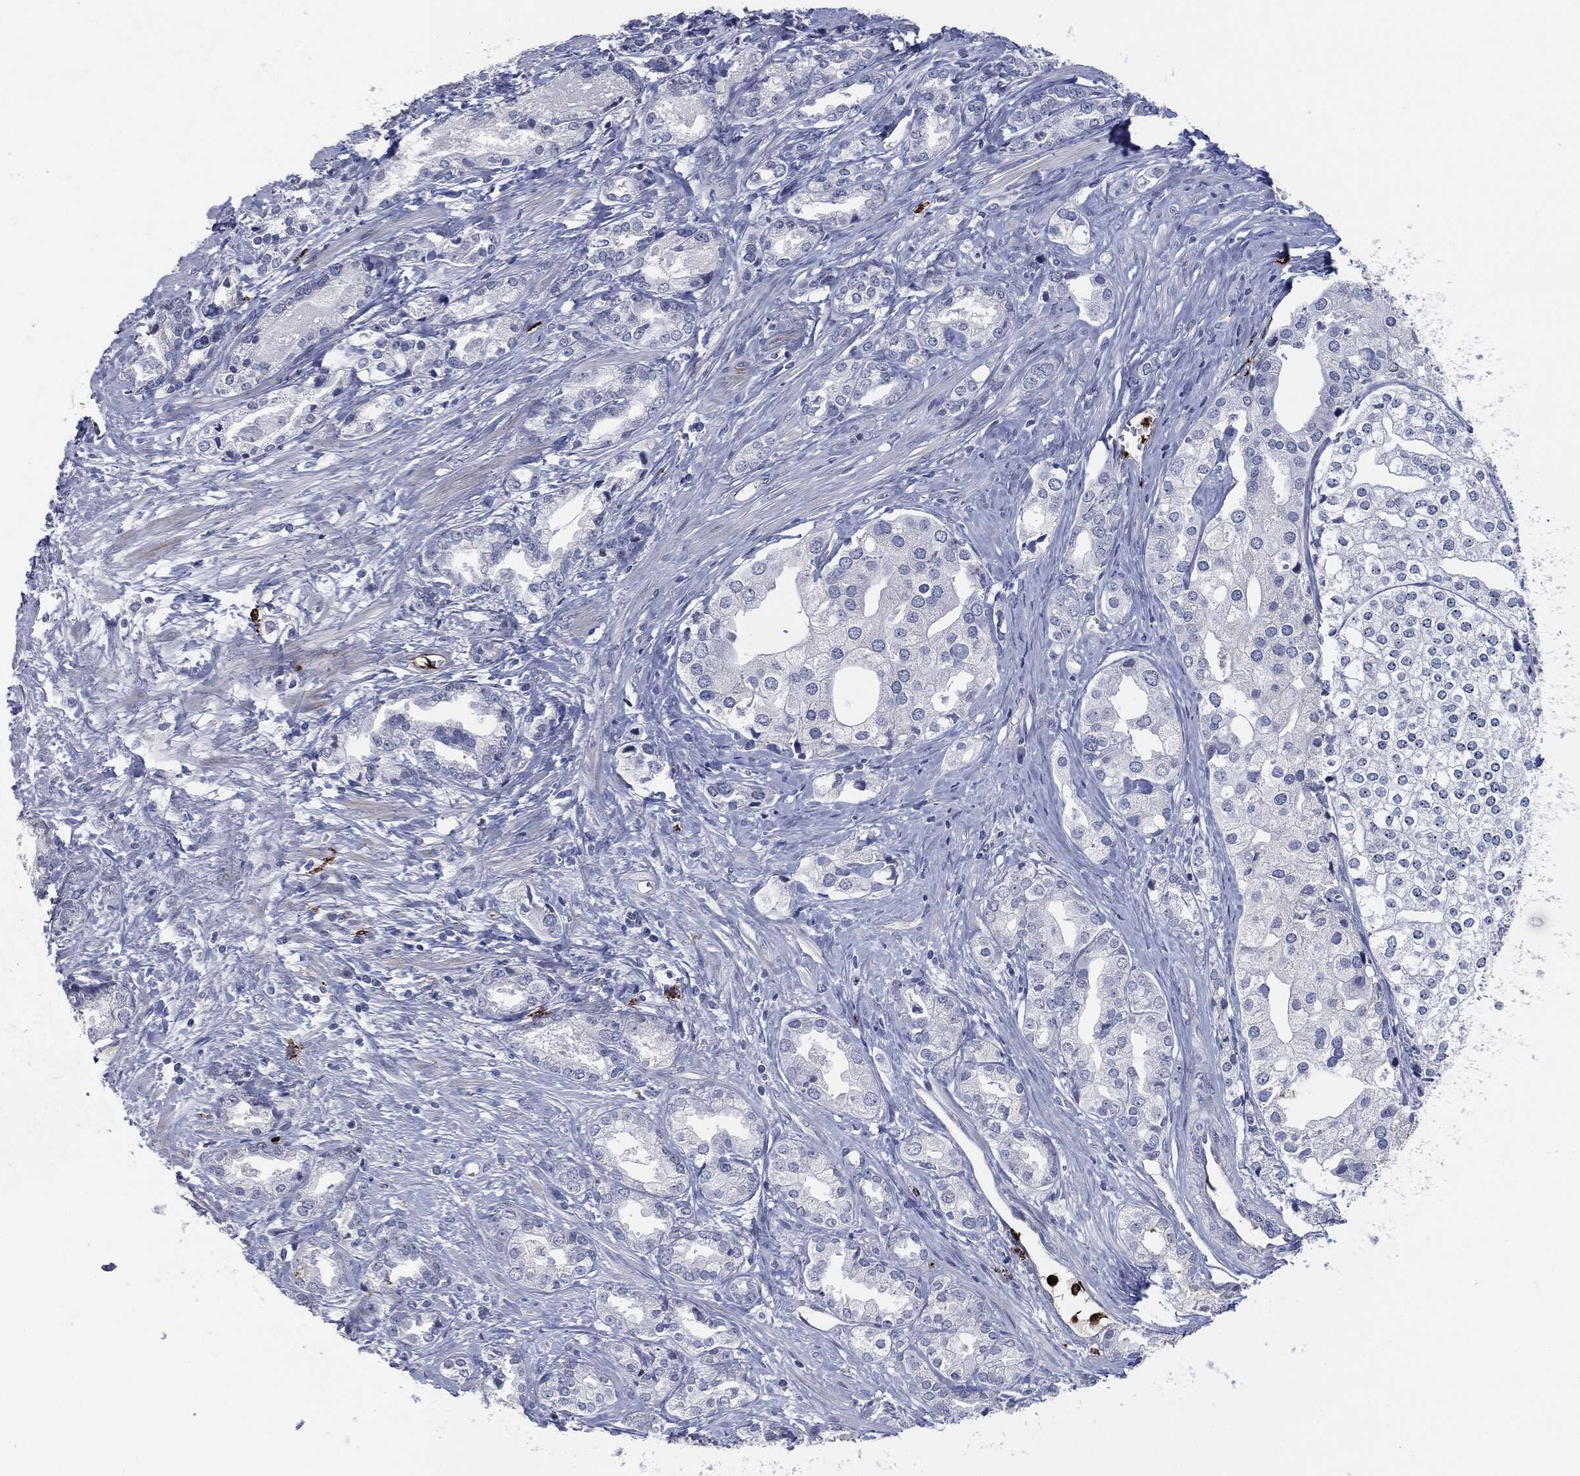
{"staining": {"intensity": "negative", "quantity": "none", "location": "none"}, "tissue": "prostate cancer", "cell_type": "Tumor cells", "image_type": "cancer", "snomed": [{"axis": "morphology", "description": "Adenocarcinoma, NOS"}, {"axis": "topography", "description": "Prostate and seminal vesicle, NOS"}, {"axis": "topography", "description": "Prostate"}], "caption": "An IHC histopathology image of prostate cancer is shown. There is no staining in tumor cells of prostate cancer.", "gene": "MPO", "patient": {"sex": "male", "age": 62}}